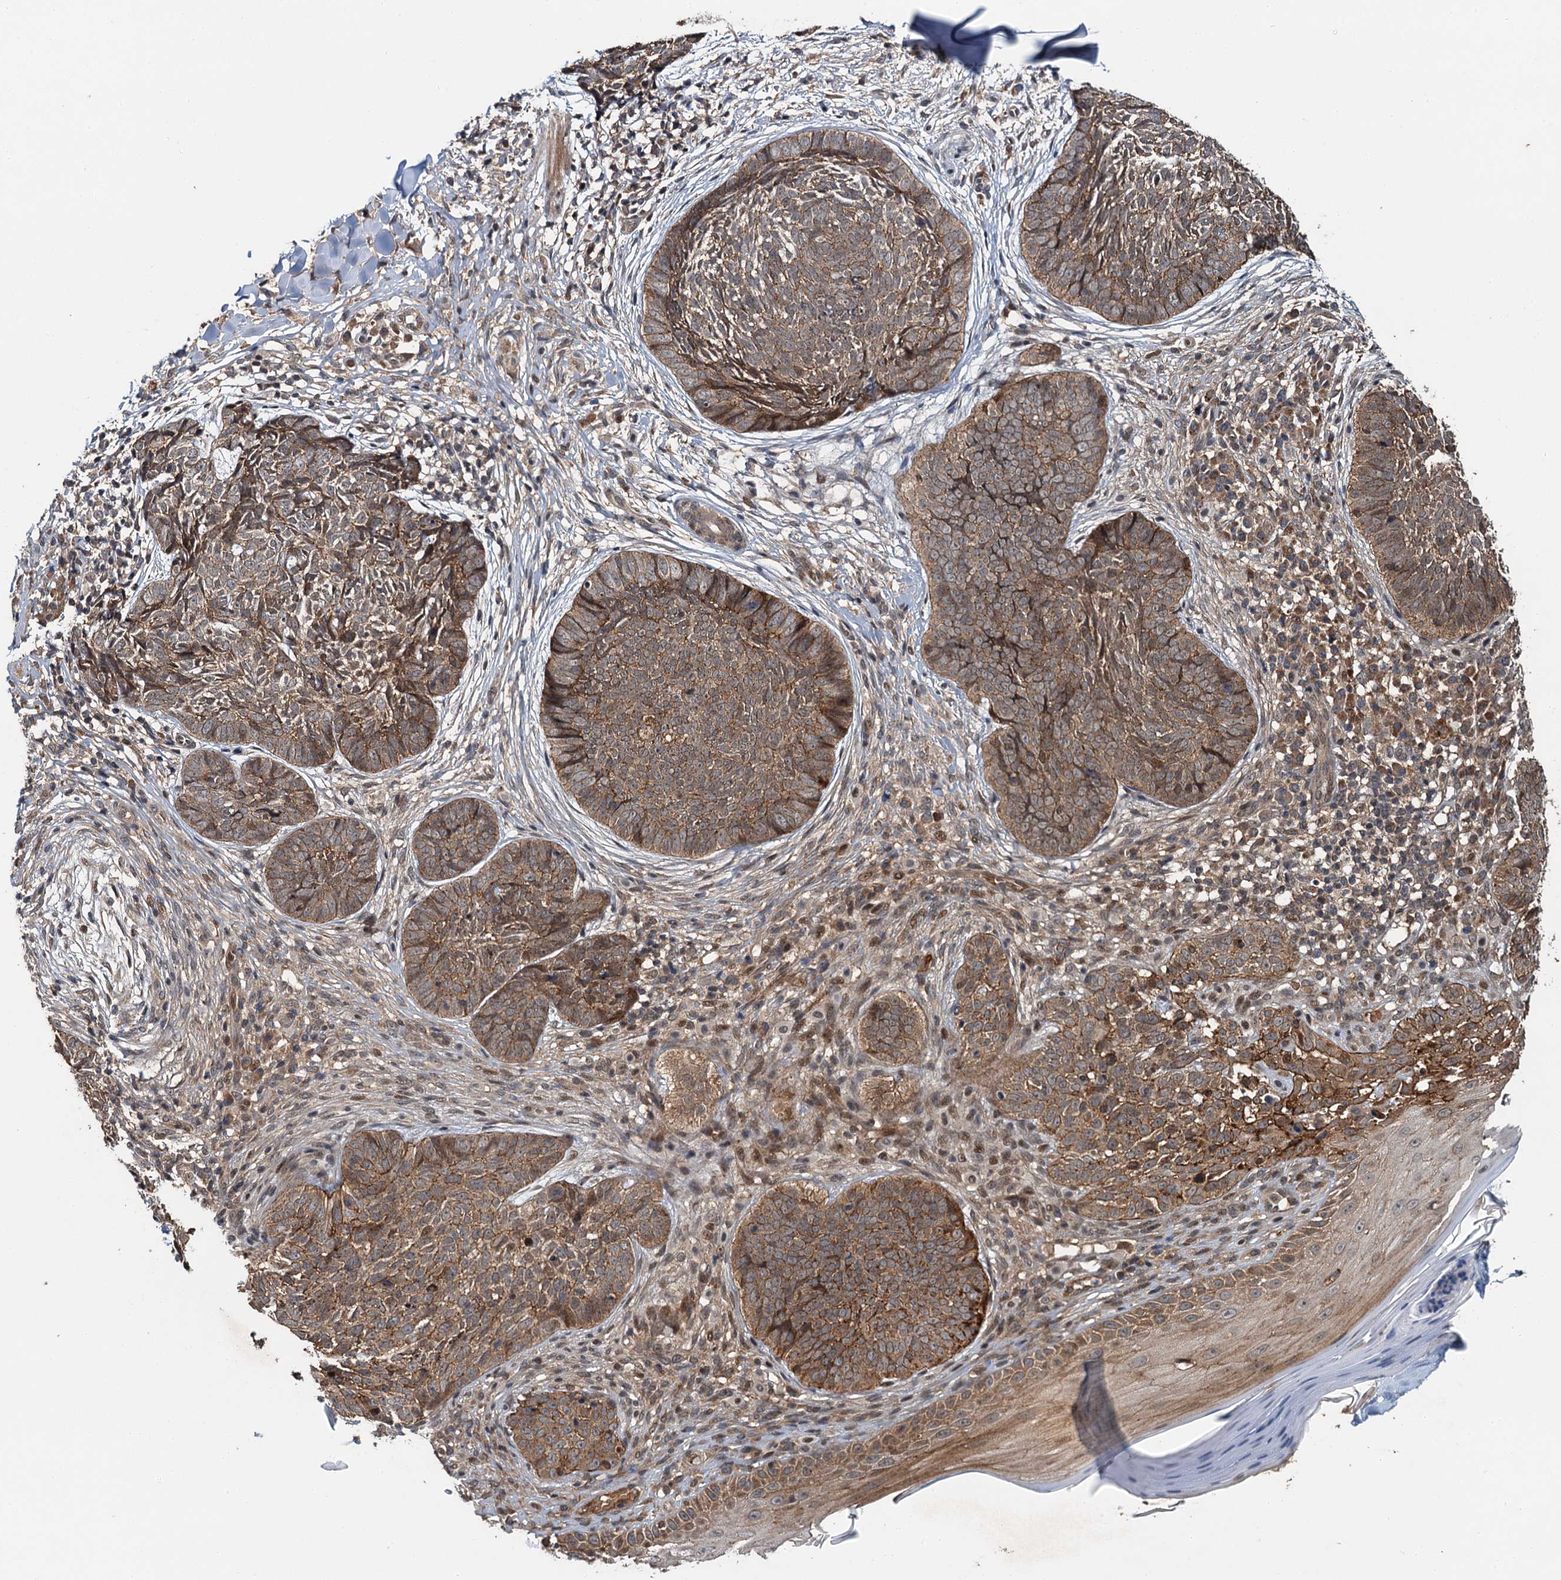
{"staining": {"intensity": "moderate", "quantity": ">75%", "location": "cytoplasmic/membranous"}, "tissue": "skin cancer", "cell_type": "Tumor cells", "image_type": "cancer", "snomed": [{"axis": "morphology", "description": "Basal cell carcinoma"}, {"axis": "topography", "description": "Skin"}], "caption": "The photomicrograph displays immunohistochemical staining of skin cancer (basal cell carcinoma). There is moderate cytoplasmic/membranous staining is appreciated in about >75% of tumor cells.", "gene": "SNX32", "patient": {"sex": "female", "age": 61}}